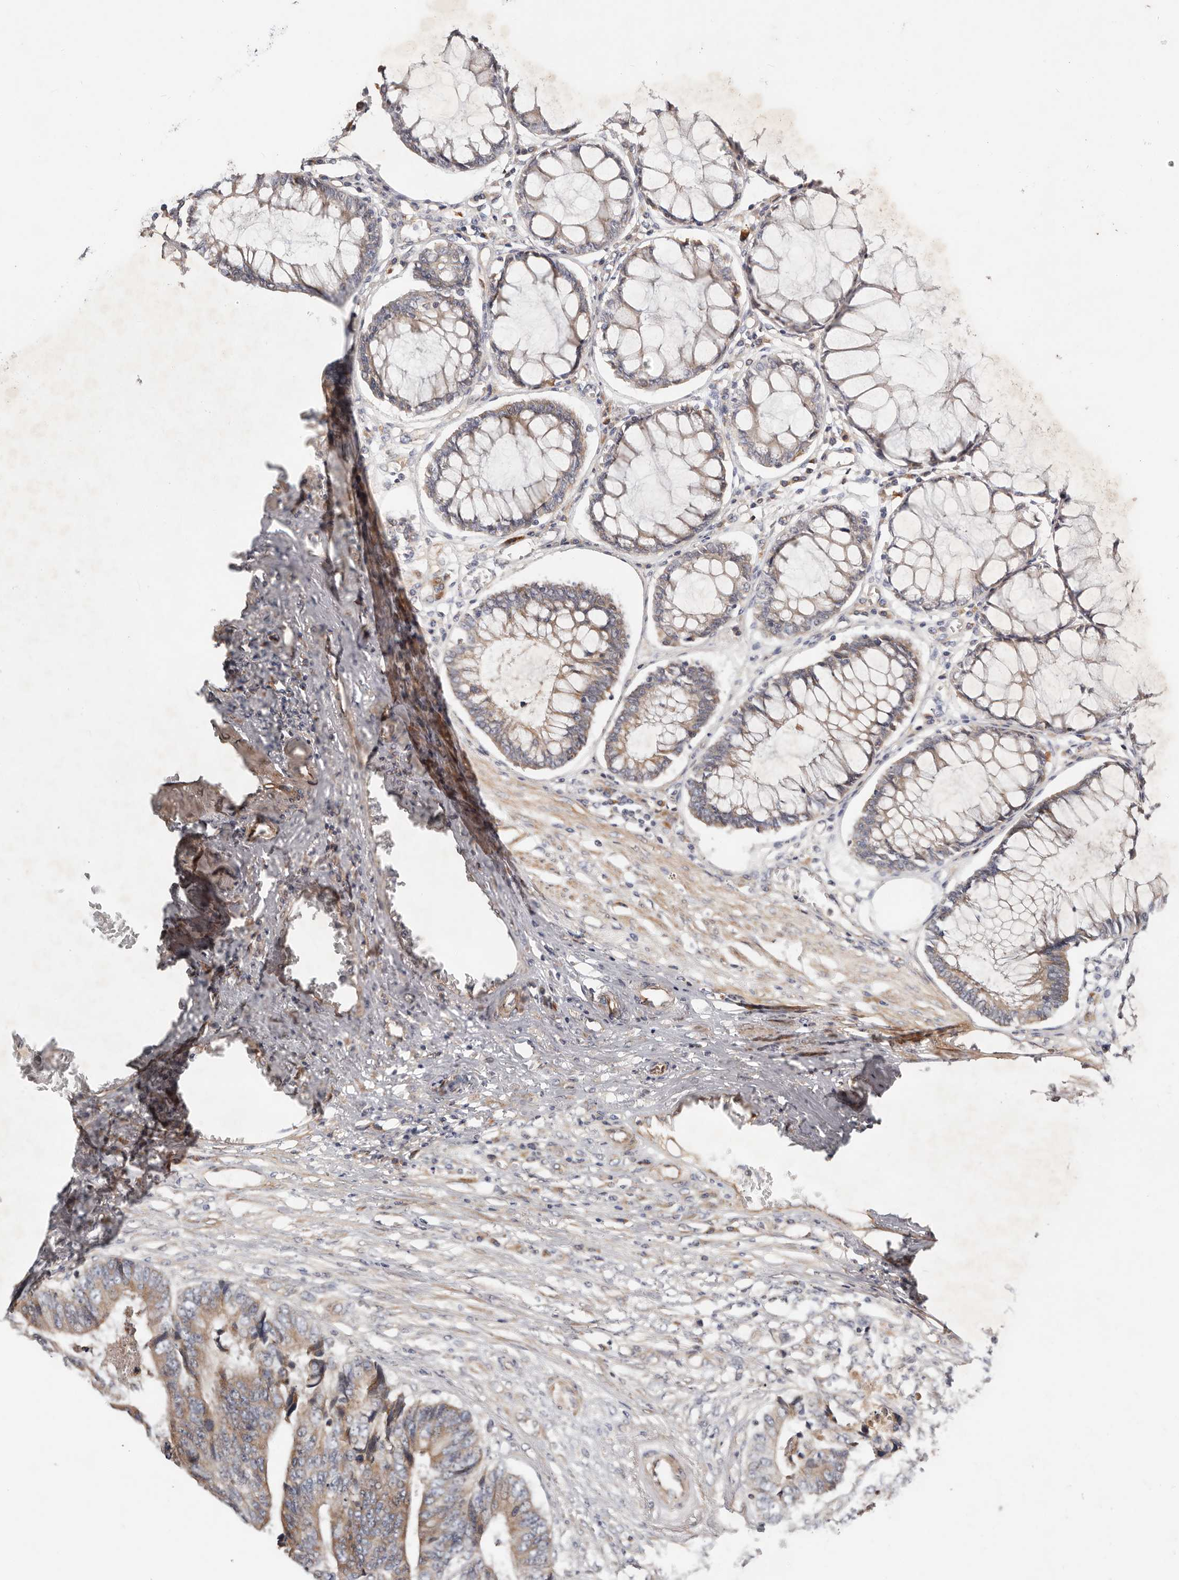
{"staining": {"intensity": "moderate", "quantity": "25%-75%", "location": "cytoplasmic/membranous"}, "tissue": "colorectal cancer", "cell_type": "Tumor cells", "image_type": "cancer", "snomed": [{"axis": "morphology", "description": "Adenocarcinoma, NOS"}, {"axis": "topography", "description": "Rectum"}], "caption": "Adenocarcinoma (colorectal) was stained to show a protein in brown. There is medium levels of moderate cytoplasmic/membranous positivity in approximately 25%-75% of tumor cells. Using DAB (brown) and hematoxylin (blue) stains, captured at high magnification using brightfield microscopy.", "gene": "MACF1", "patient": {"sex": "male", "age": 84}}